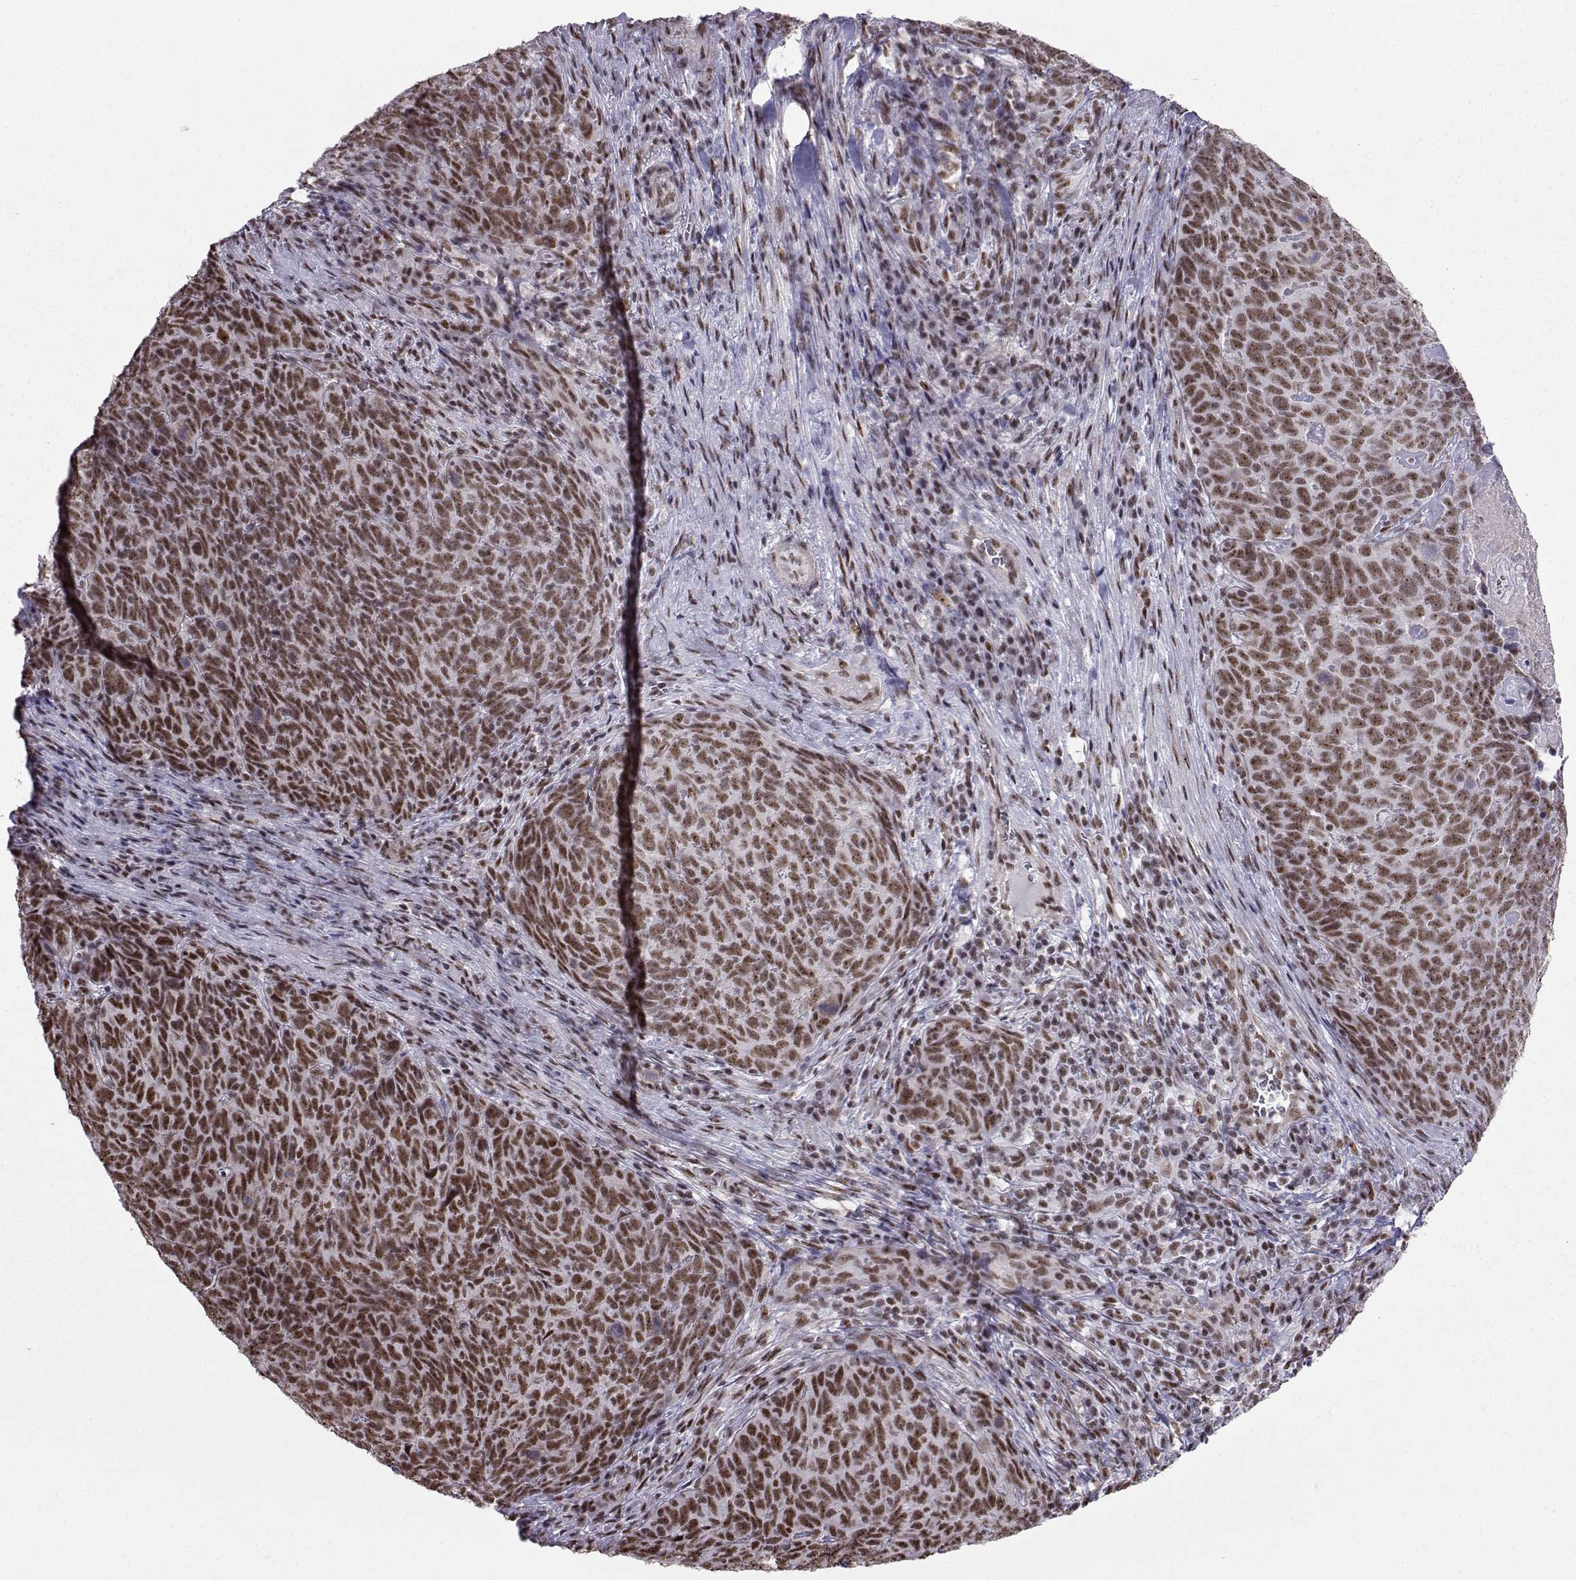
{"staining": {"intensity": "moderate", "quantity": ">75%", "location": "nuclear"}, "tissue": "skin cancer", "cell_type": "Tumor cells", "image_type": "cancer", "snomed": [{"axis": "morphology", "description": "Squamous cell carcinoma, NOS"}, {"axis": "topography", "description": "Skin"}, {"axis": "topography", "description": "Anal"}], "caption": "Squamous cell carcinoma (skin) stained with immunohistochemistry (IHC) exhibits moderate nuclear positivity in about >75% of tumor cells. The protein is stained brown, and the nuclei are stained in blue (DAB (3,3'-diaminobenzidine) IHC with brightfield microscopy, high magnification).", "gene": "CCNK", "patient": {"sex": "female", "age": 51}}